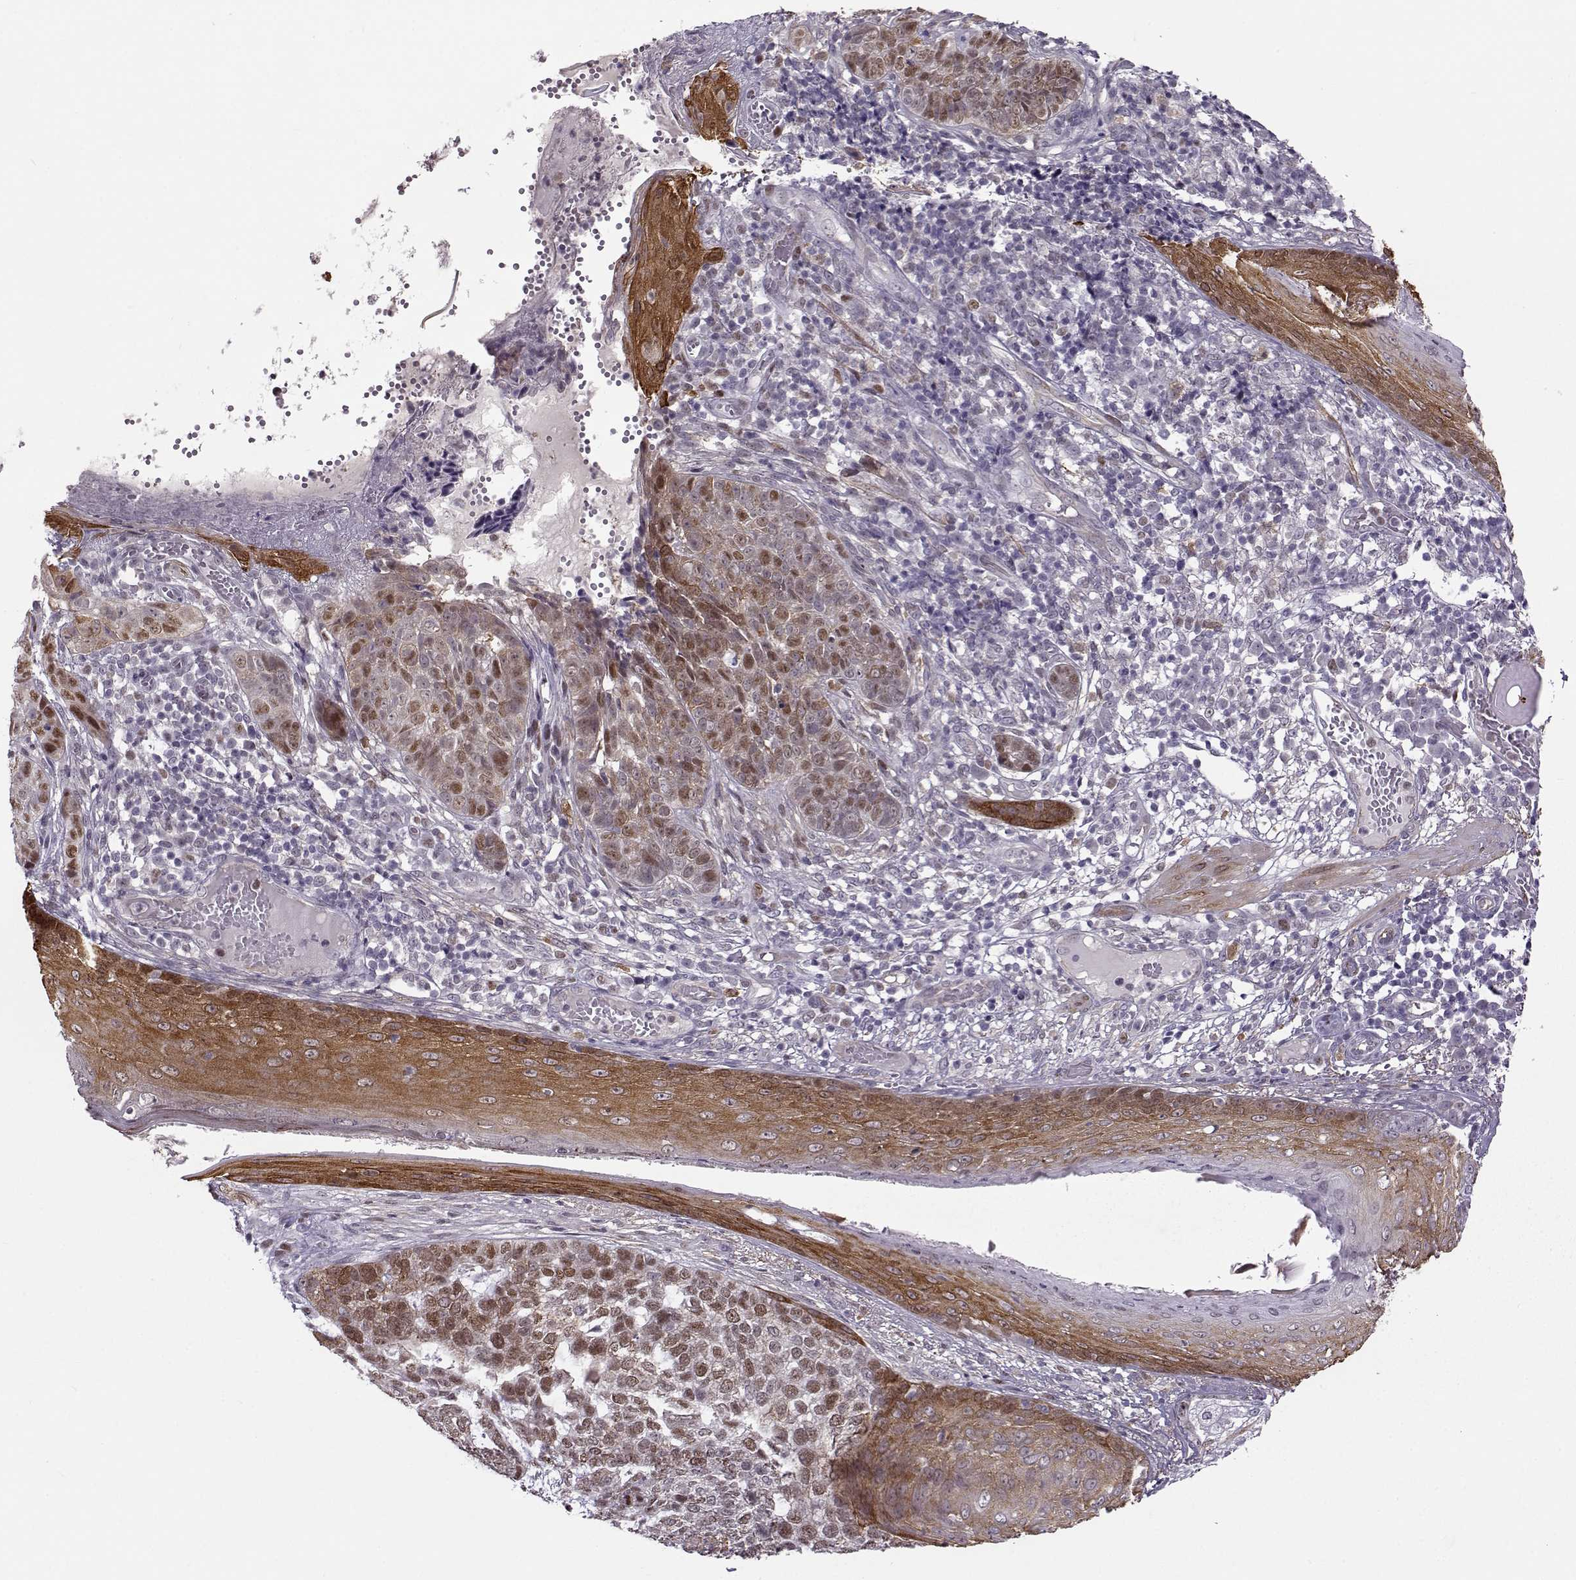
{"staining": {"intensity": "moderate", "quantity": "25%-75%", "location": "cytoplasmic/membranous,nuclear"}, "tissue": "skin cancer", "cell_type": "Tumor cells", "image_type": "cancer", "snomed": [{"axis": "morphology", "description": "Basal cell carcinoma"}, {"axis": "topography", "description": "Skin"}], "caption": "The photomicrograph reveals a brown stain indicating the presence of a protein in the cytoplasmic/membranous and nuclear of tumor cells in skin cancer (basal cell carcinoma). Using DAB (brown) and hematoxylin (blue) stains, captured at high magnification using brightfield microscopy.", "gene": "BACH1", "patient": {"sex": "female", "age": 69}}